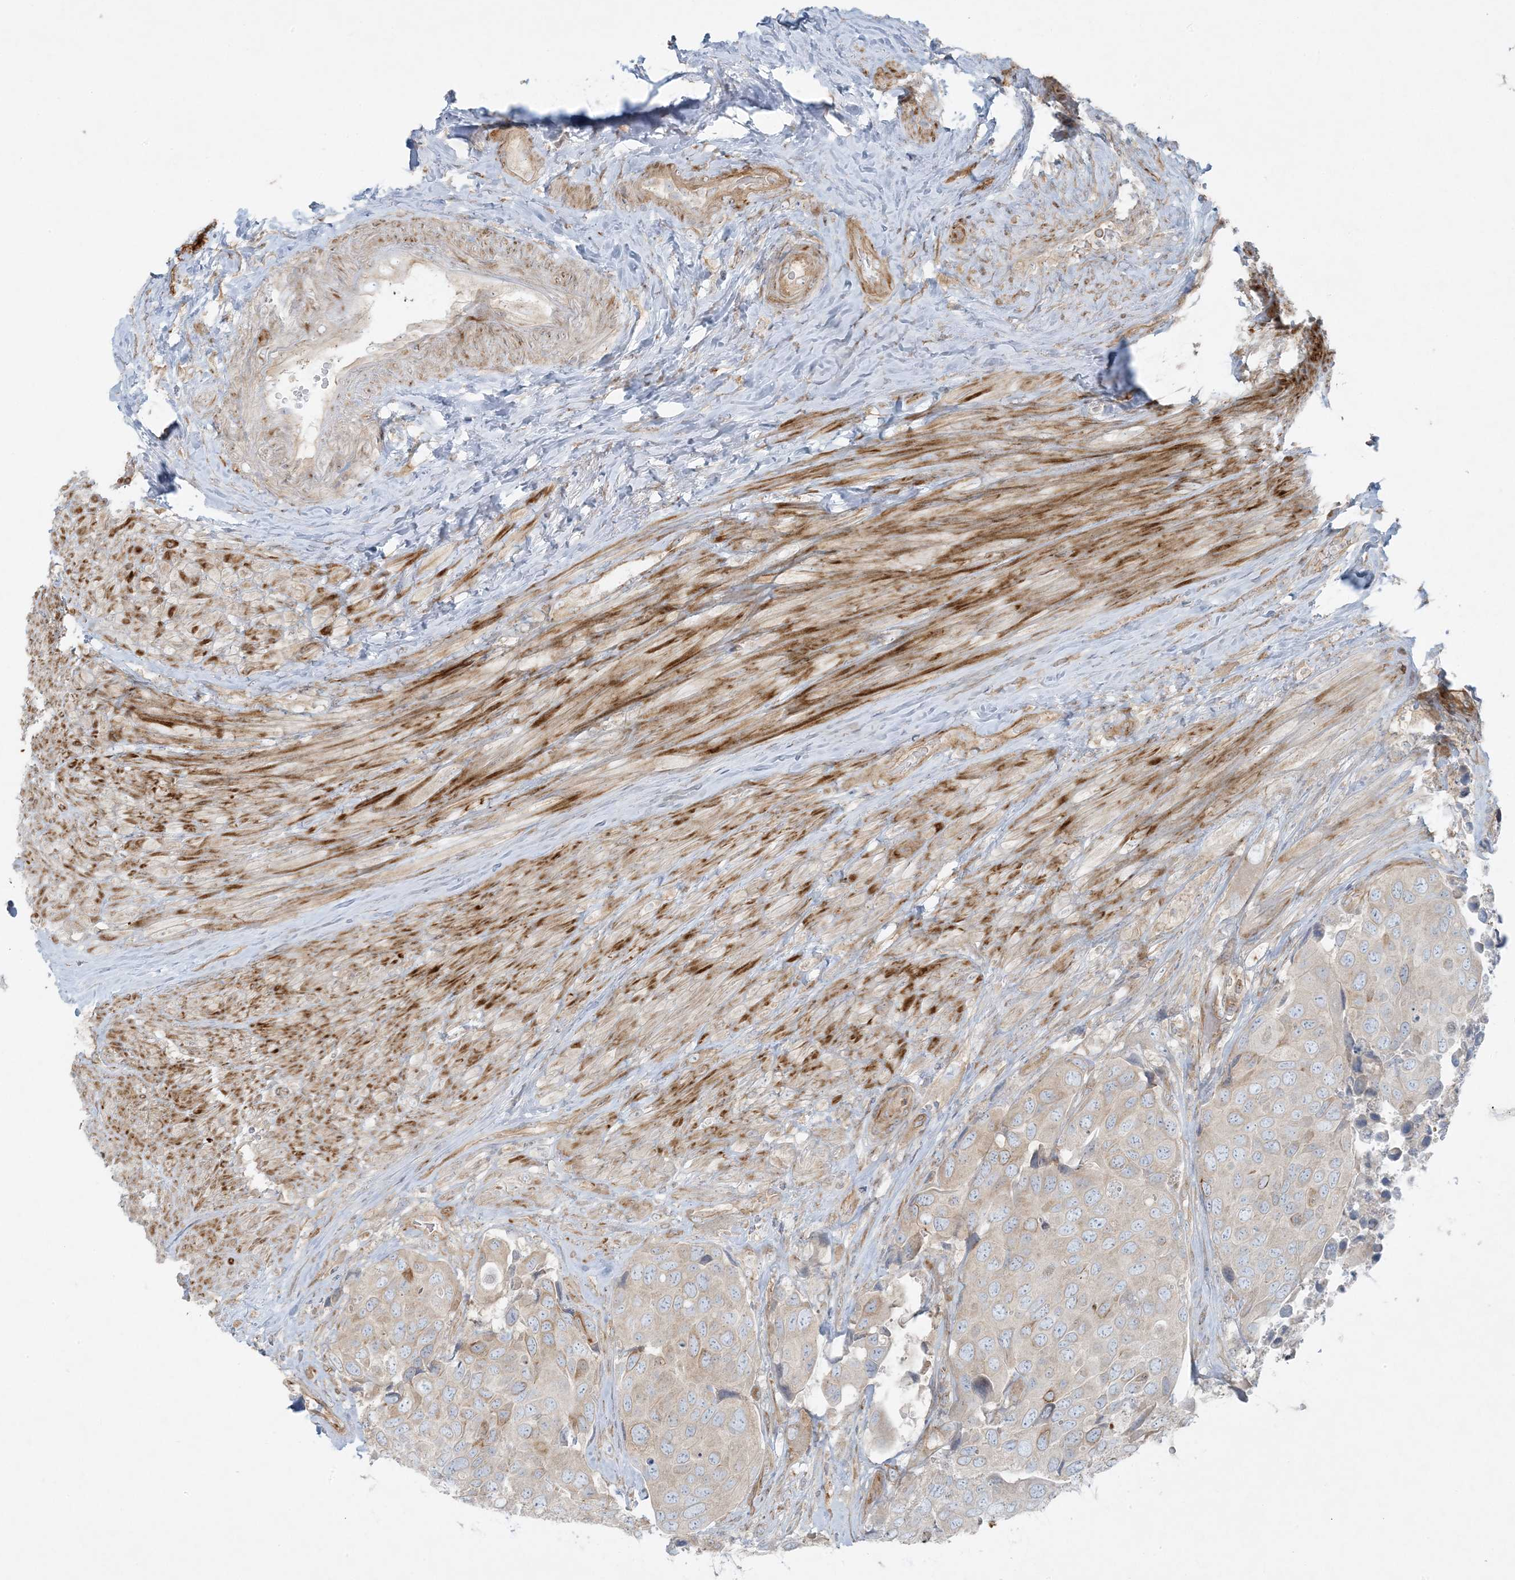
{"staining": {"intensity": "weak", "quantity": "25%-75%", "location": "cytoplasmic/membranous"}, "tissue": "urothelial cancer", "cell_type": "Tumor cells", "image_type": "cancer", "snomed": [{"axis": "morphology", "description": "Urothelial carcinoma, High grade"}, {"axis": "topography", "description": "Urinary bladder"}], "caption": "This histopathology image displays immunohistochemistry staining of human urothelial cancer, with low weak cytoplasmic/membranous staining in approximately 25%-75% of tumor cells.", "gene": "PIK3R4", "patient": {"sex": "male", "age": 74}}